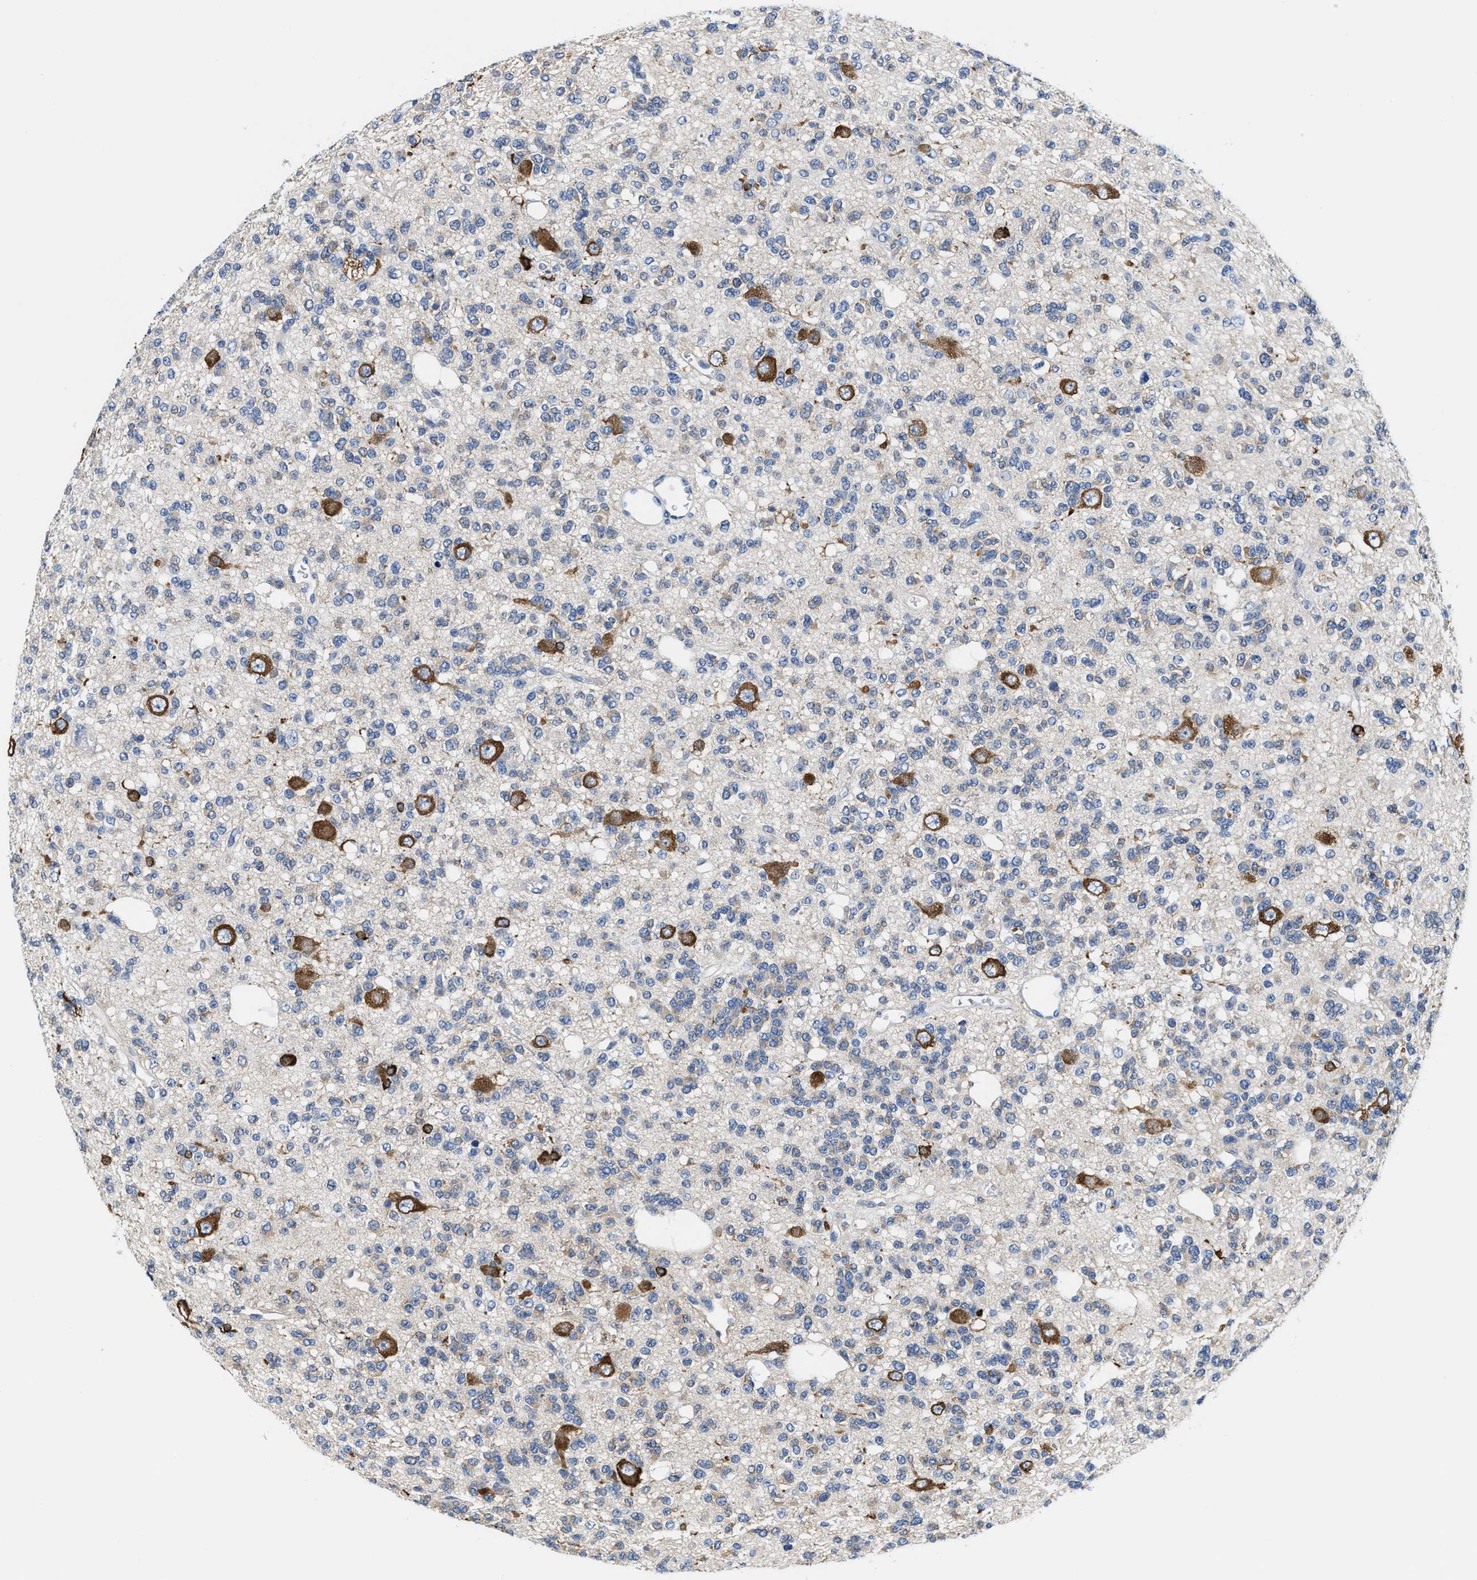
{"staining": {"intensity": "negative", "quantity": "none", "location": "none"}, "tissue": "glioma", "cell_type": "Tumor cells", "image_type": "cancer", "snomed": [{"axis": "morphology", "description": "Glioma, malignant, Low grade"}, {"axis": "topography", "description": "Brain"}], "caption": "Immunohistochemical staining of human glioma shows no significant staining in tumor cells.", "gene": "DSCAM", "patient": {"sex": "male", "age": 38}}